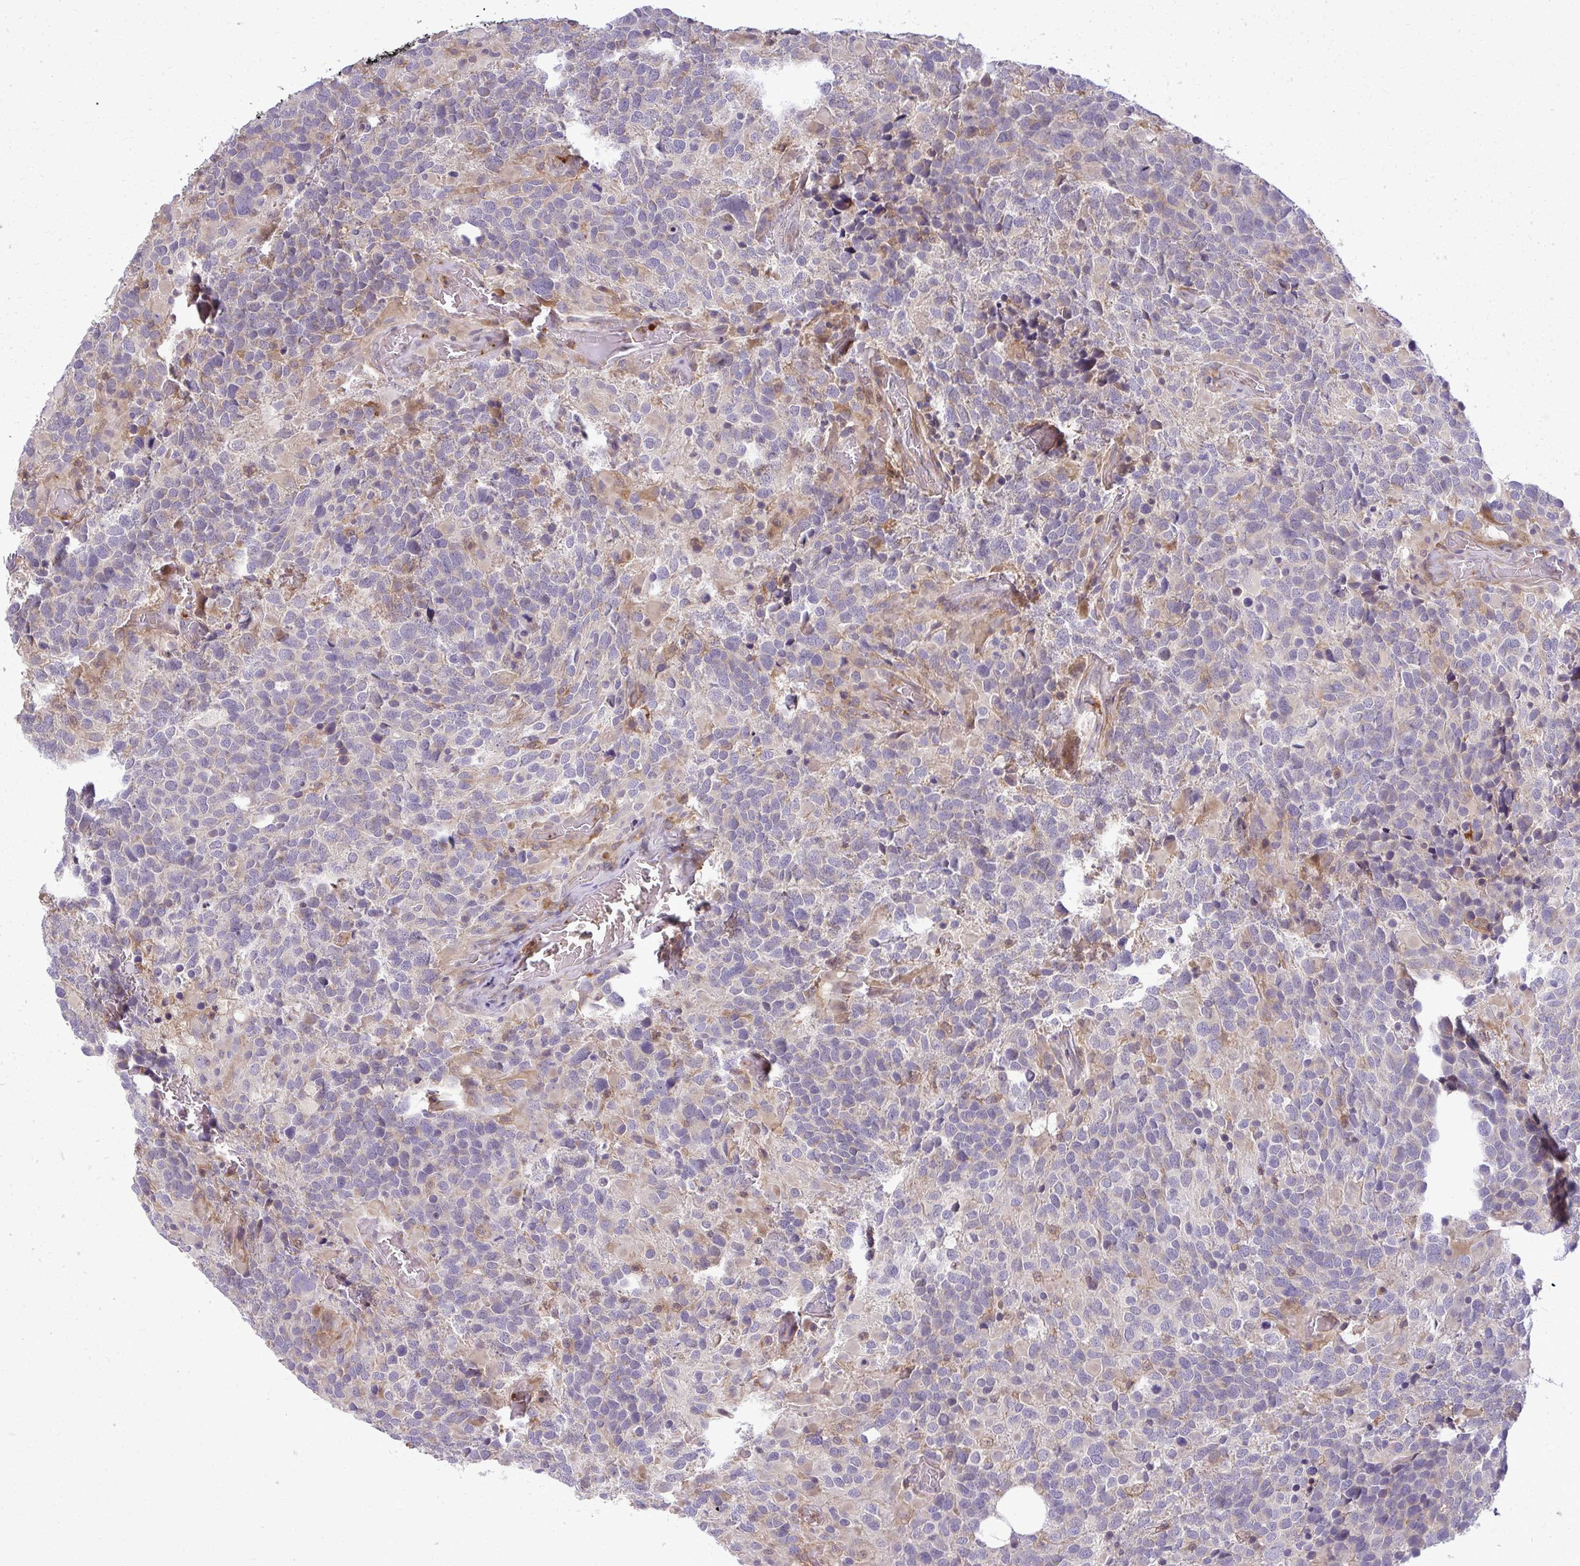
{"staining": {"intensity": "negative", "quantity": "none", "location": "none"}, "tissue": "glioma", "cell_type": "Tumor cells", "image_type": "cancer", "snomed": [{"axis": "morphology", "description": "Glioma, malignant, High grade"}, {"axis": "topography", "description": "Brain"}], "caption": "Tumor cells show no significant protein positivity in malignant high-grade glioma.", "gene": "OXNAD1", "patient": {"sex": "female", "age": 40}}